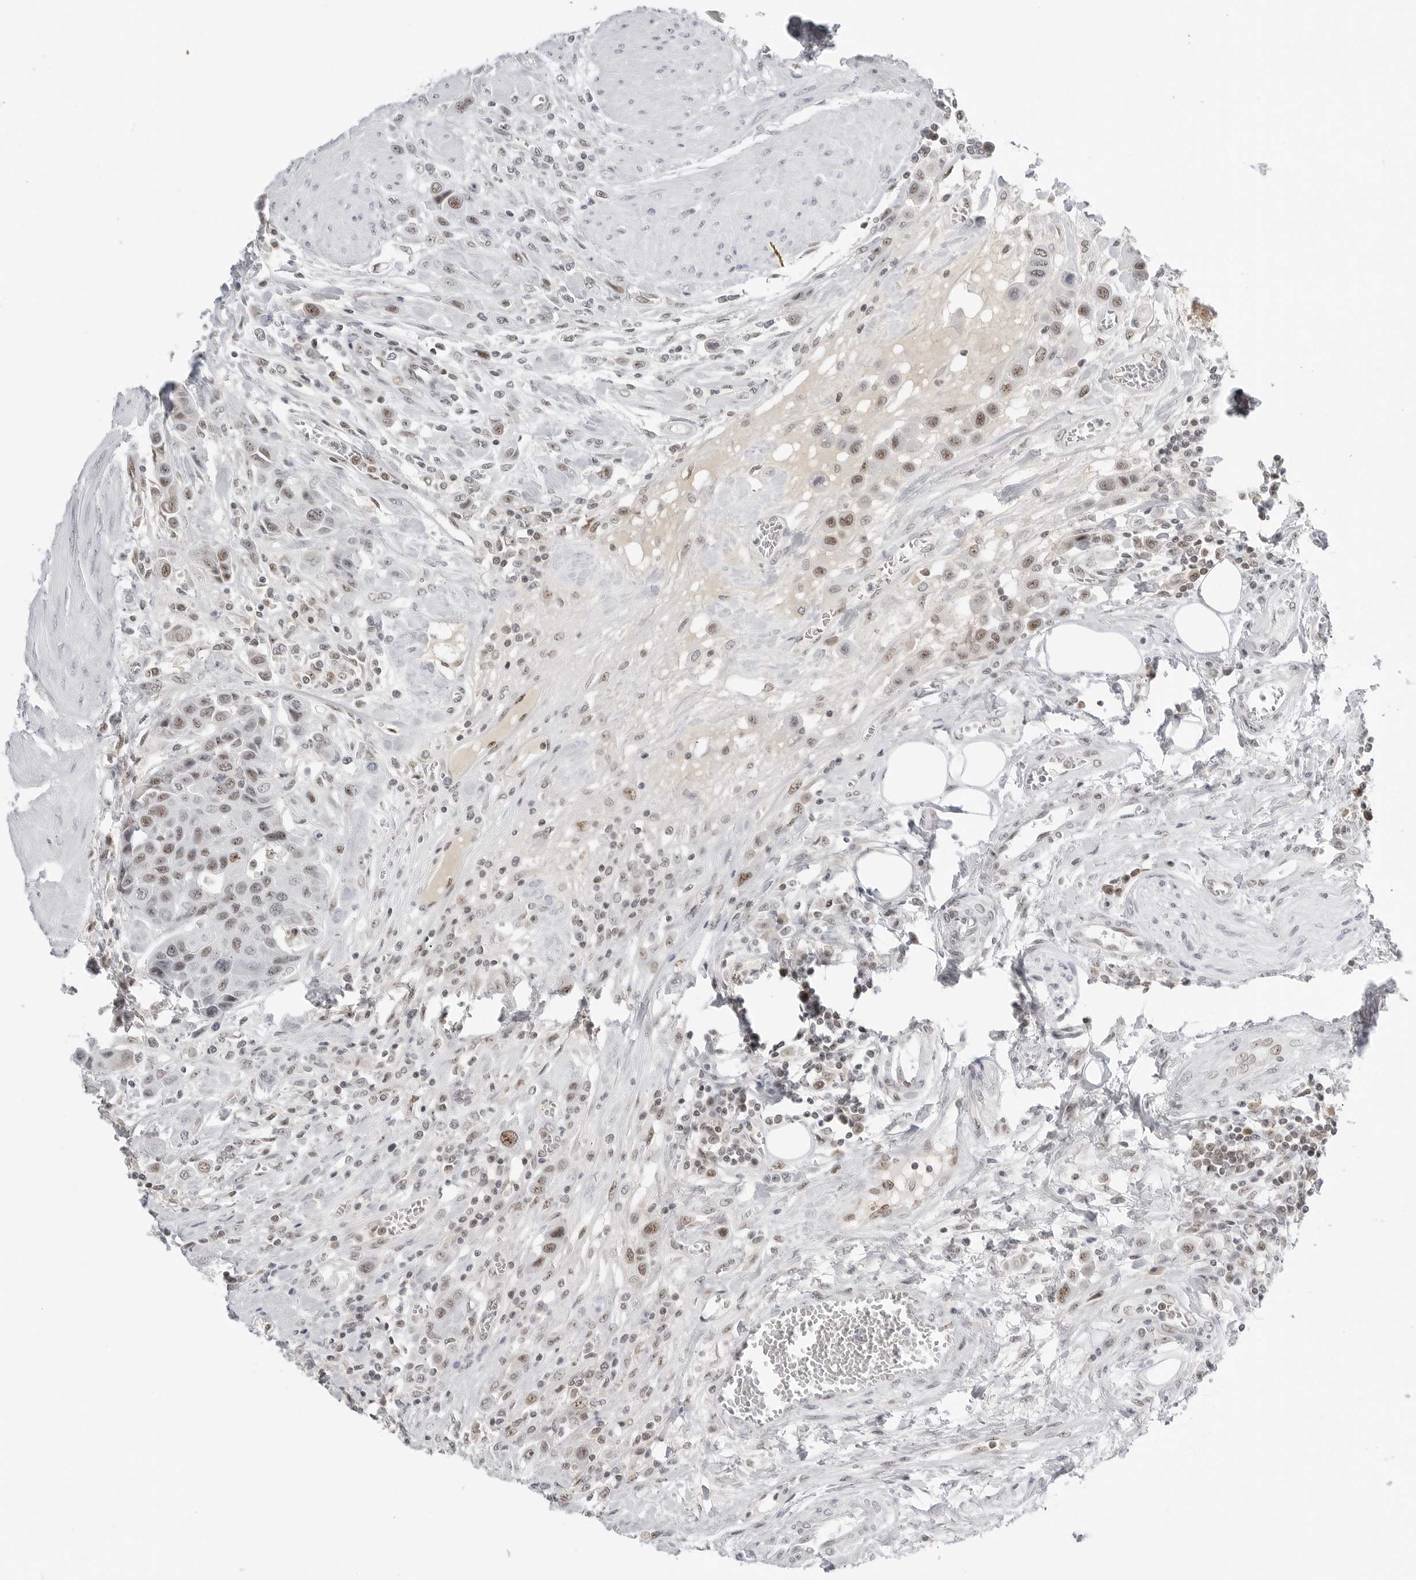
{"staining": {"intensity": "moderate", "quantity": ">75%", "location": "nuclear"}, "tissue": "urothelial cancer", "cell_type": "Tumor cells", "image_type": "cancer", "snomed": [{"axis": "morphology", "description": "Urothelial carcinoma, High grade"}, {"axis": "topography", "description": "Urinary bladder"}], "caption": "Moderate nuclear positivity is present in approximately >75% of tumor cells in urothelial cancer.", "gene": "WRAP53", "patient": {"sex": "male", "age": 50}}